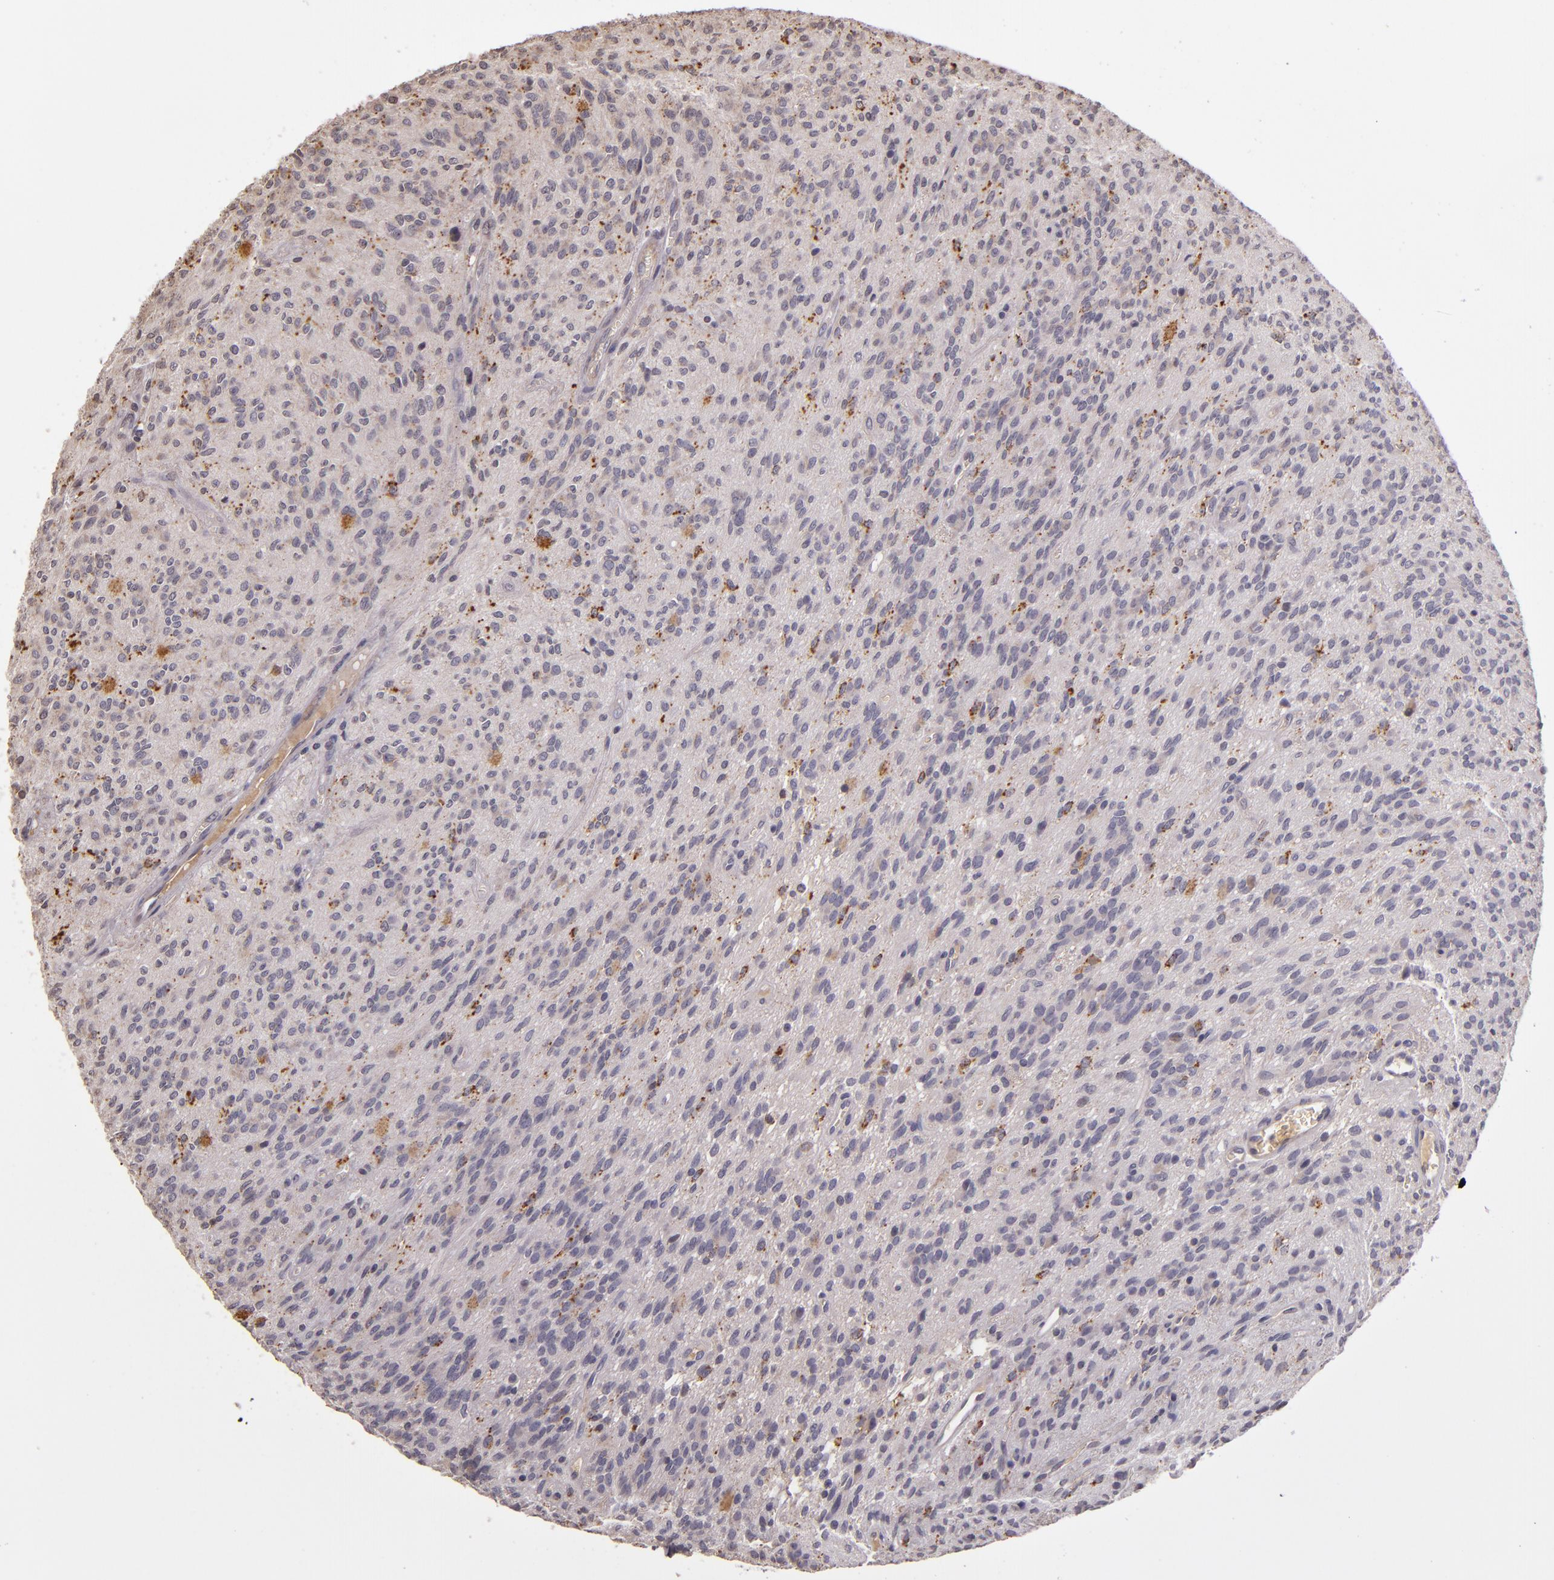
{"staining": {"intensity": "weak", "quantity": "<25%", "location": "cytoplasmic/membranous"}, "tissue": "glioma", "cell_type": "Tumor cells", "image_type": "cancer", "snomed": [{"axis": "morphology", "description": "Glioma, malignant, Low grade"}, {"axis": "topography", "description": "Brain"}], "caption": "Immunohistochemistry (IHC) photomicrograph of human malignant glioma (low-grade) stained for a protein (brown), which reveals no staining in tumor cells. (Brightfield microscopy of DAB (3,3'-diaminobenzidine) immunohistochemistry at high magnification).", "gene": "ABL1", "patient": {"sex": "female", "age": 15}}